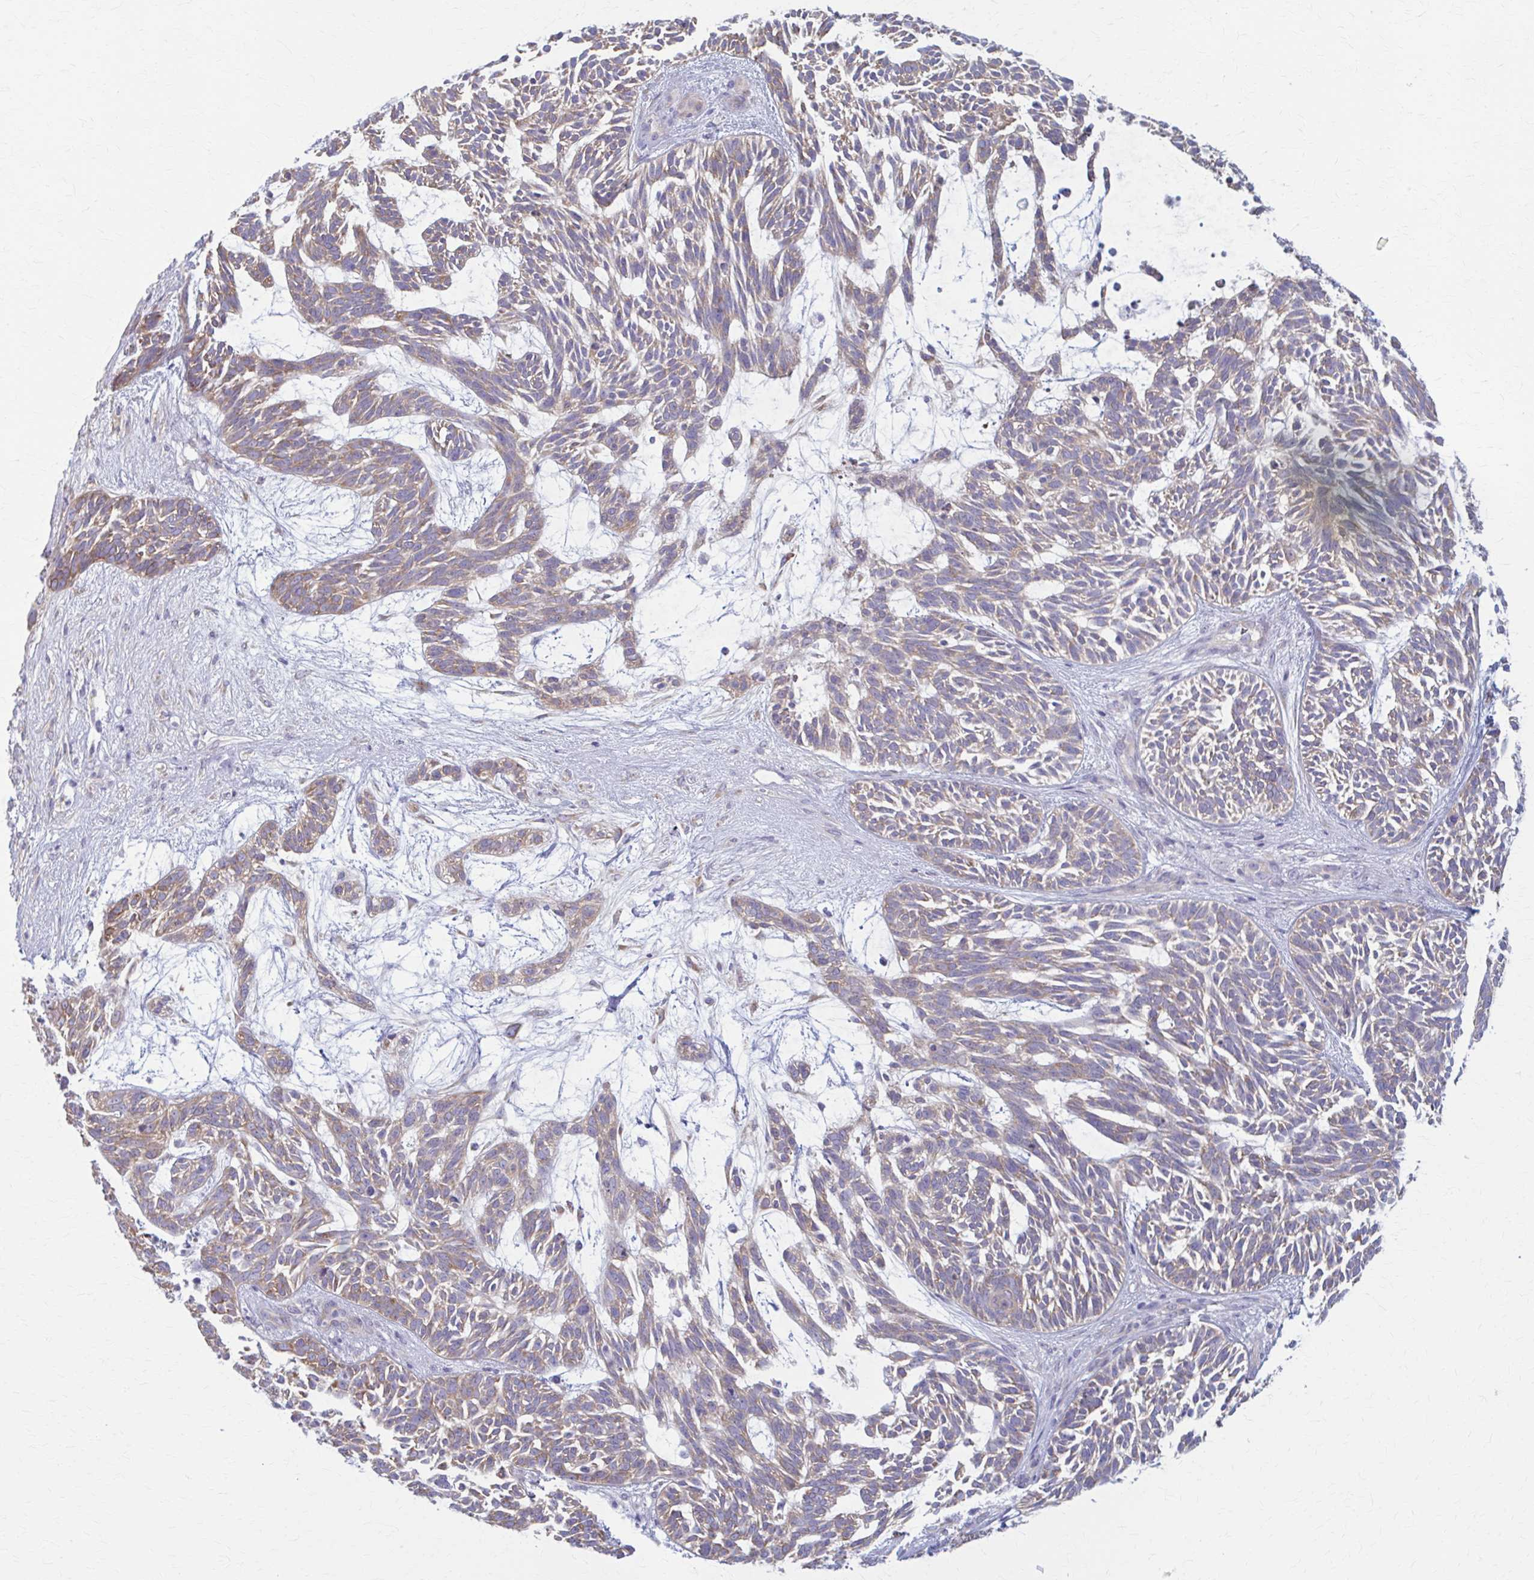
{"staining": {"intensity": "weak", "quantity": ">75%", "location": "cytoplasmic/membranous"}, "tissue": "skin cancer", "cell_type": "Tumor cells", "image_type": "cancer", "snomed": [{"axis": "morphology", "description": "Basal cell carcinoma"}, {"axis": "topography", "description": "Skin"}, {"axis": "topography", "description": "Skin, foot"}], "caption": "Immunohistochemical staining of basal cell carcinoma (skin) demonstrates low levels of weak cytoplasmic/membranous protein staining in about >75% of tumor cells.", "gene": "PRKRA", "patient": {"sex": "female", "age": 77}}